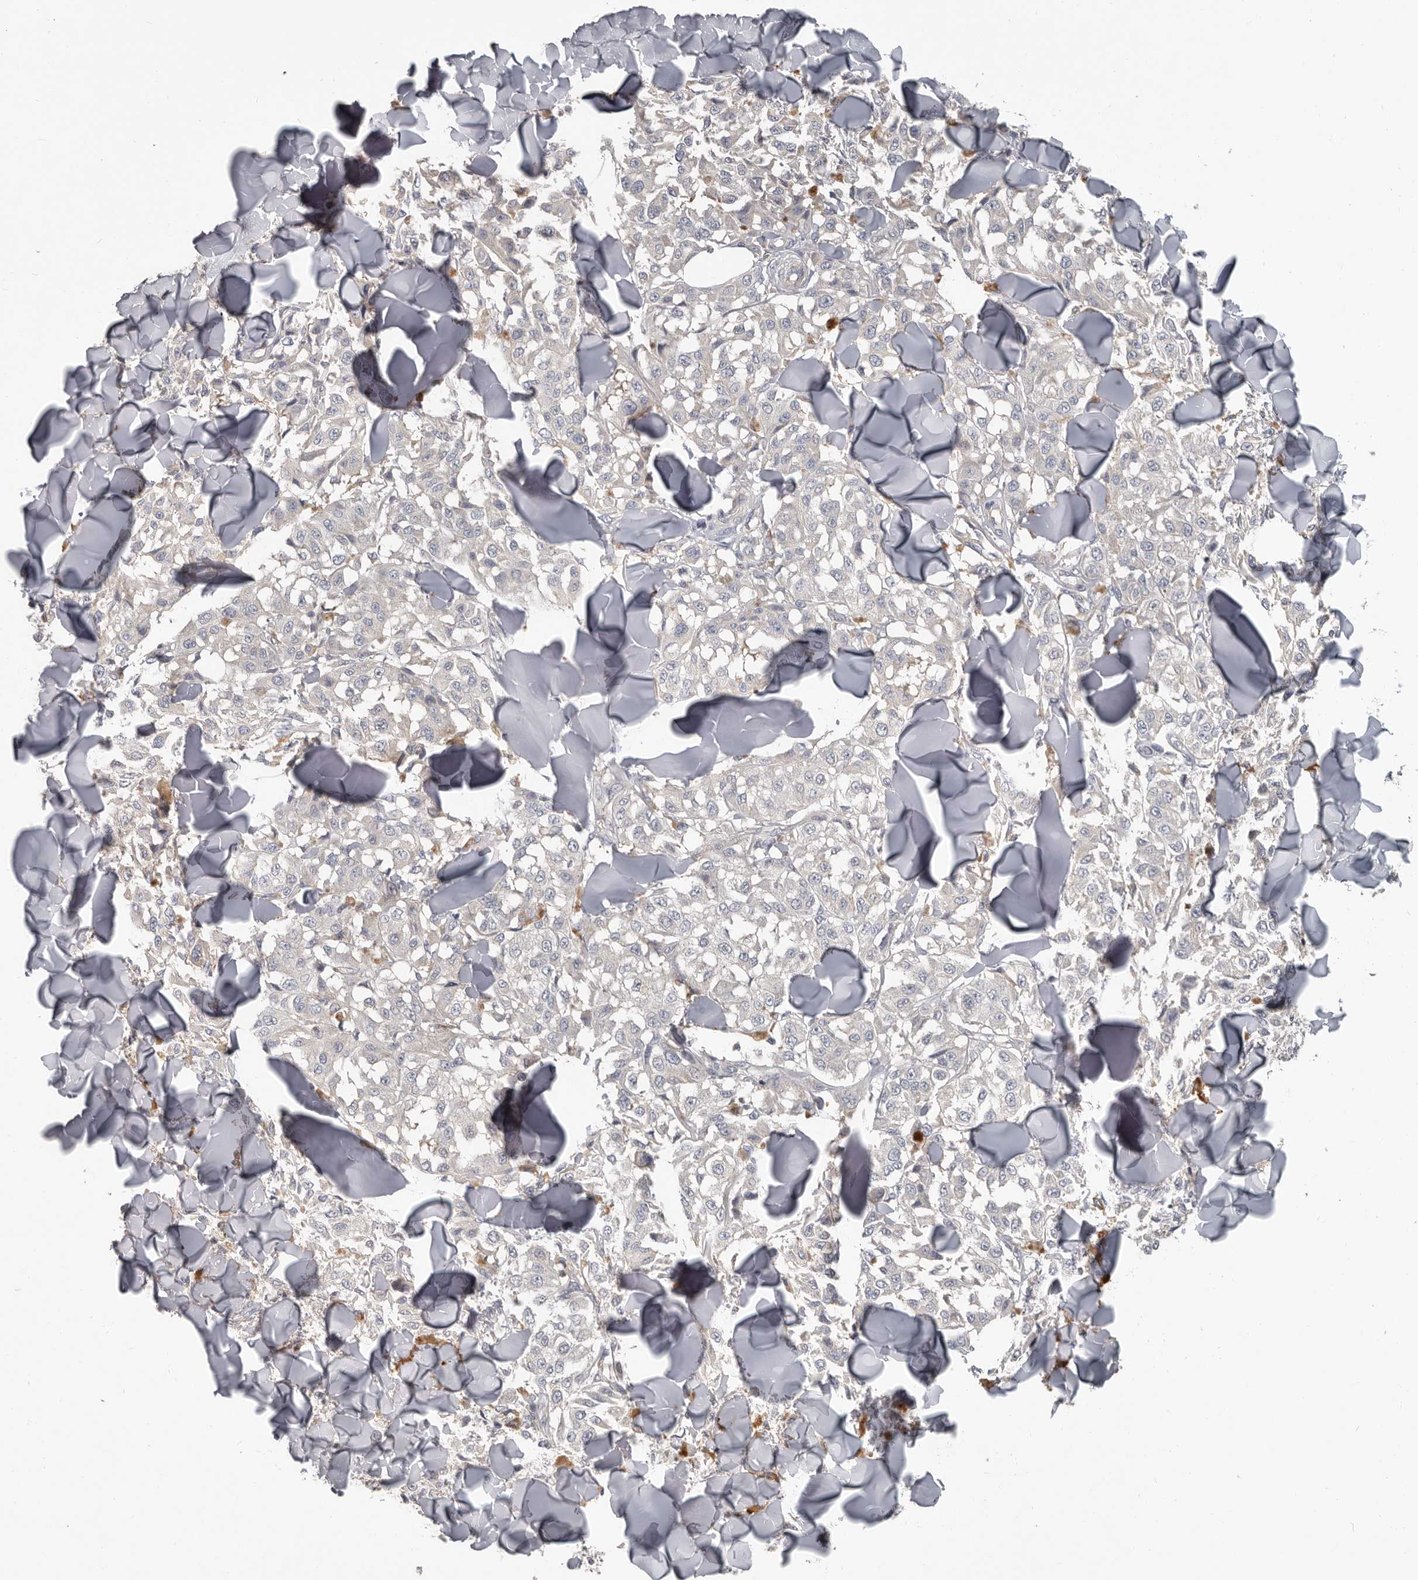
{"staining": {"intensity": "negative", "quantity": "none", "location": "none"}, "tissue": "melanoma", "cell_type": "Tumor cells", "image_type": "cancer", "snomed": [{"axis": "morphology", "description": "Malignant melanoma, NOS"}, {"axis": "topography", "description": "Skin"}], "caption": "A histopathology image of human melanoma is negative for staining in tumor cells.", "gene": "CA6", "patient": {"sex": "female", "age": 64}}